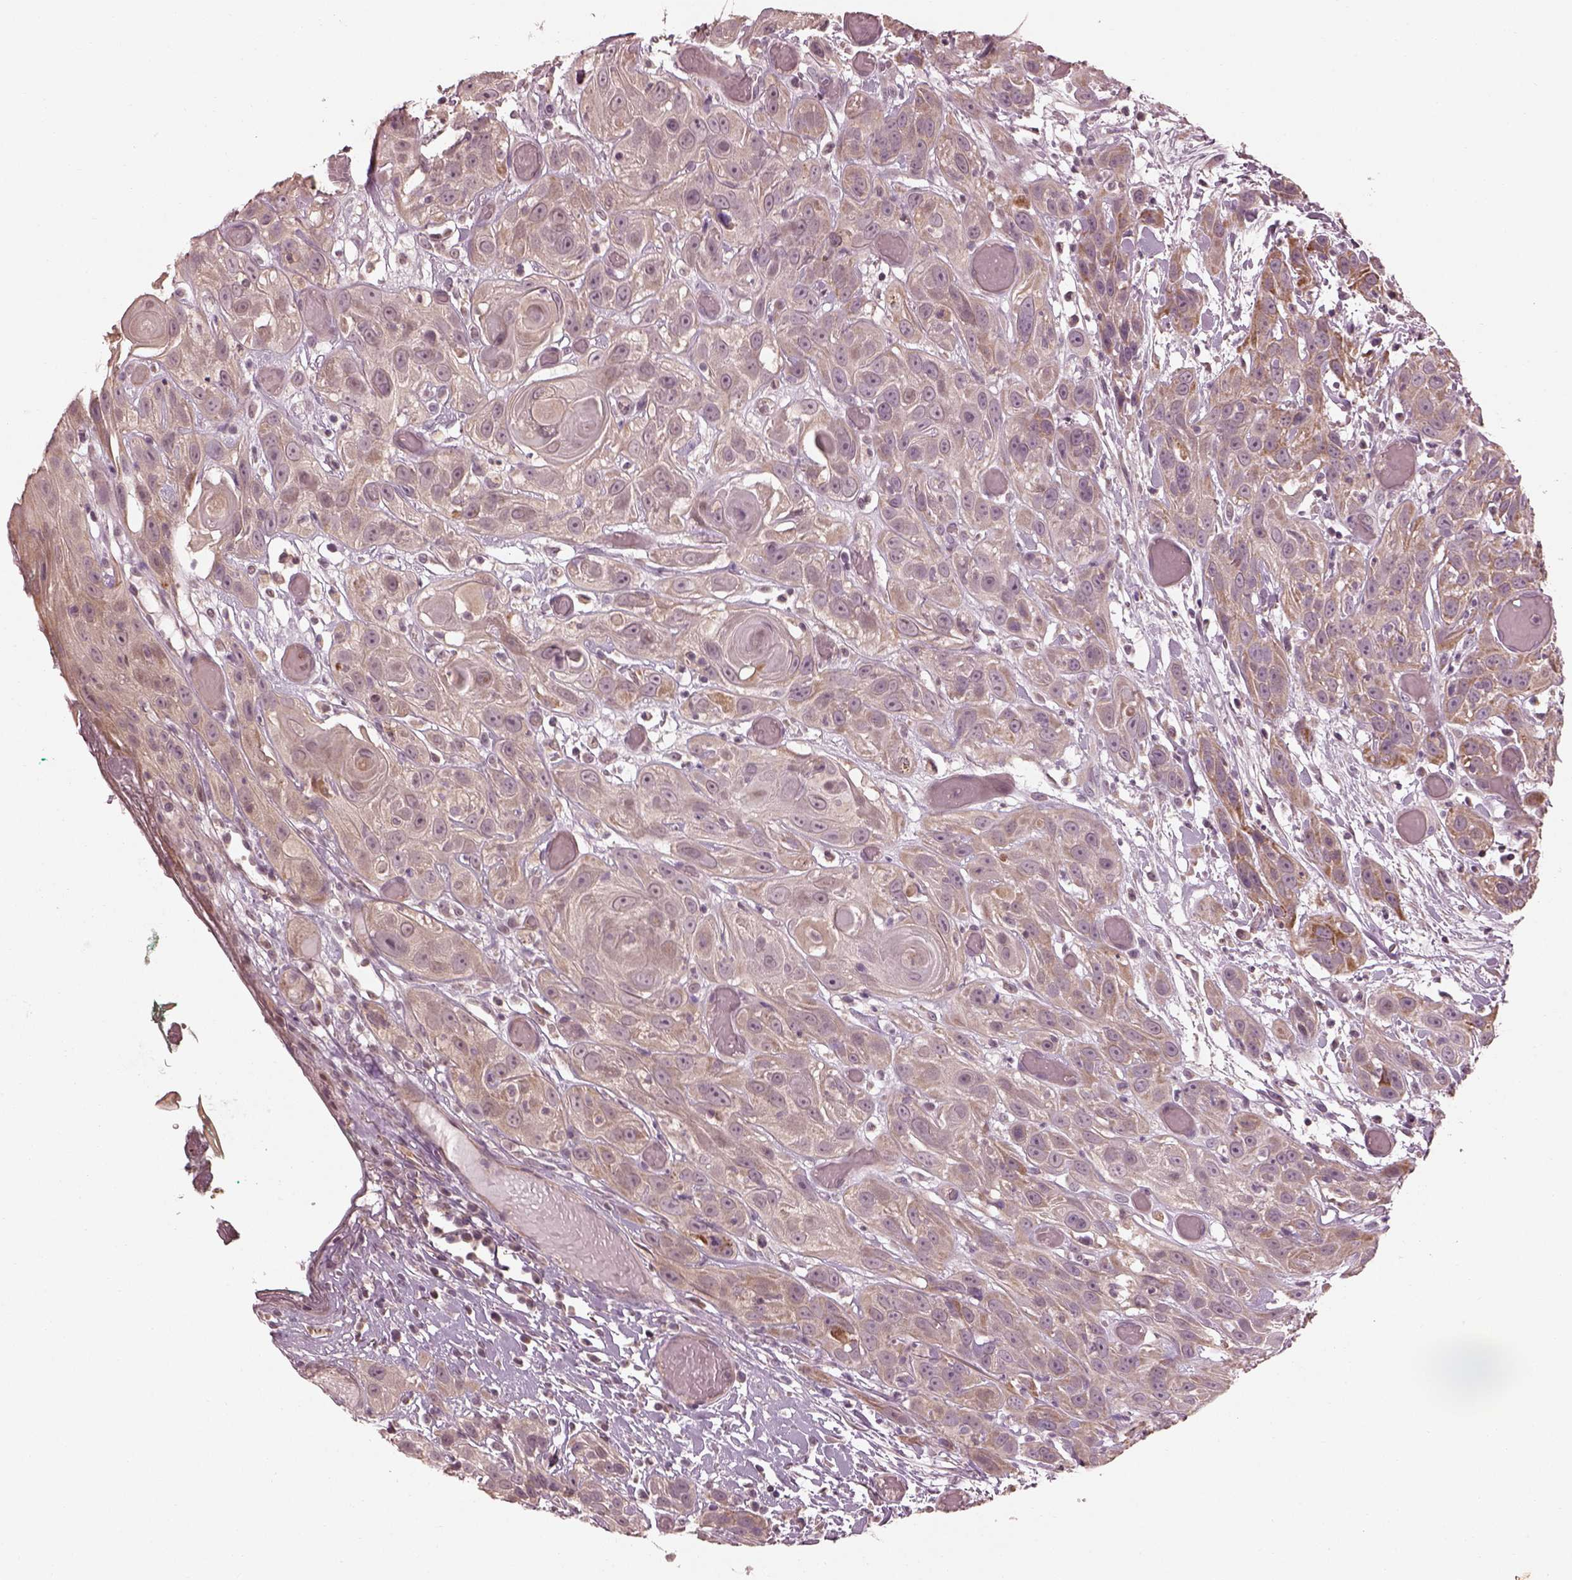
{"staining": {"intensity": "weak", "quantity": "<25%", "location": "cytoplasmic/membranous"}, "tissue": "head and neck cancer", "cell_type": "Tumor cells", "image_type": "cancer", "snomed": [{"axis": "morphology", "description": "Normal tissue, NOS"}, {"axis": "morphology", "description": "Squamous cell carcinoma, NOS"}, {"axis": "topography", "description": "Oral tissue"}, {"axis": "topography", "description": "Salivary gland"}, {"axis": "topography", "description": "Head-Neck"}], "caption": "Immunohistochemistry photomicrograph of neoplastic tissue: head and neck squamous cell carcinoma stained with DAB (3,3'-diaminobenzidine) displays no significant protein staining in tumor cells. Nuclei are stained in blue.", "gene": "SLC25A46", "patient": {"sex": "female", "age": 62}}